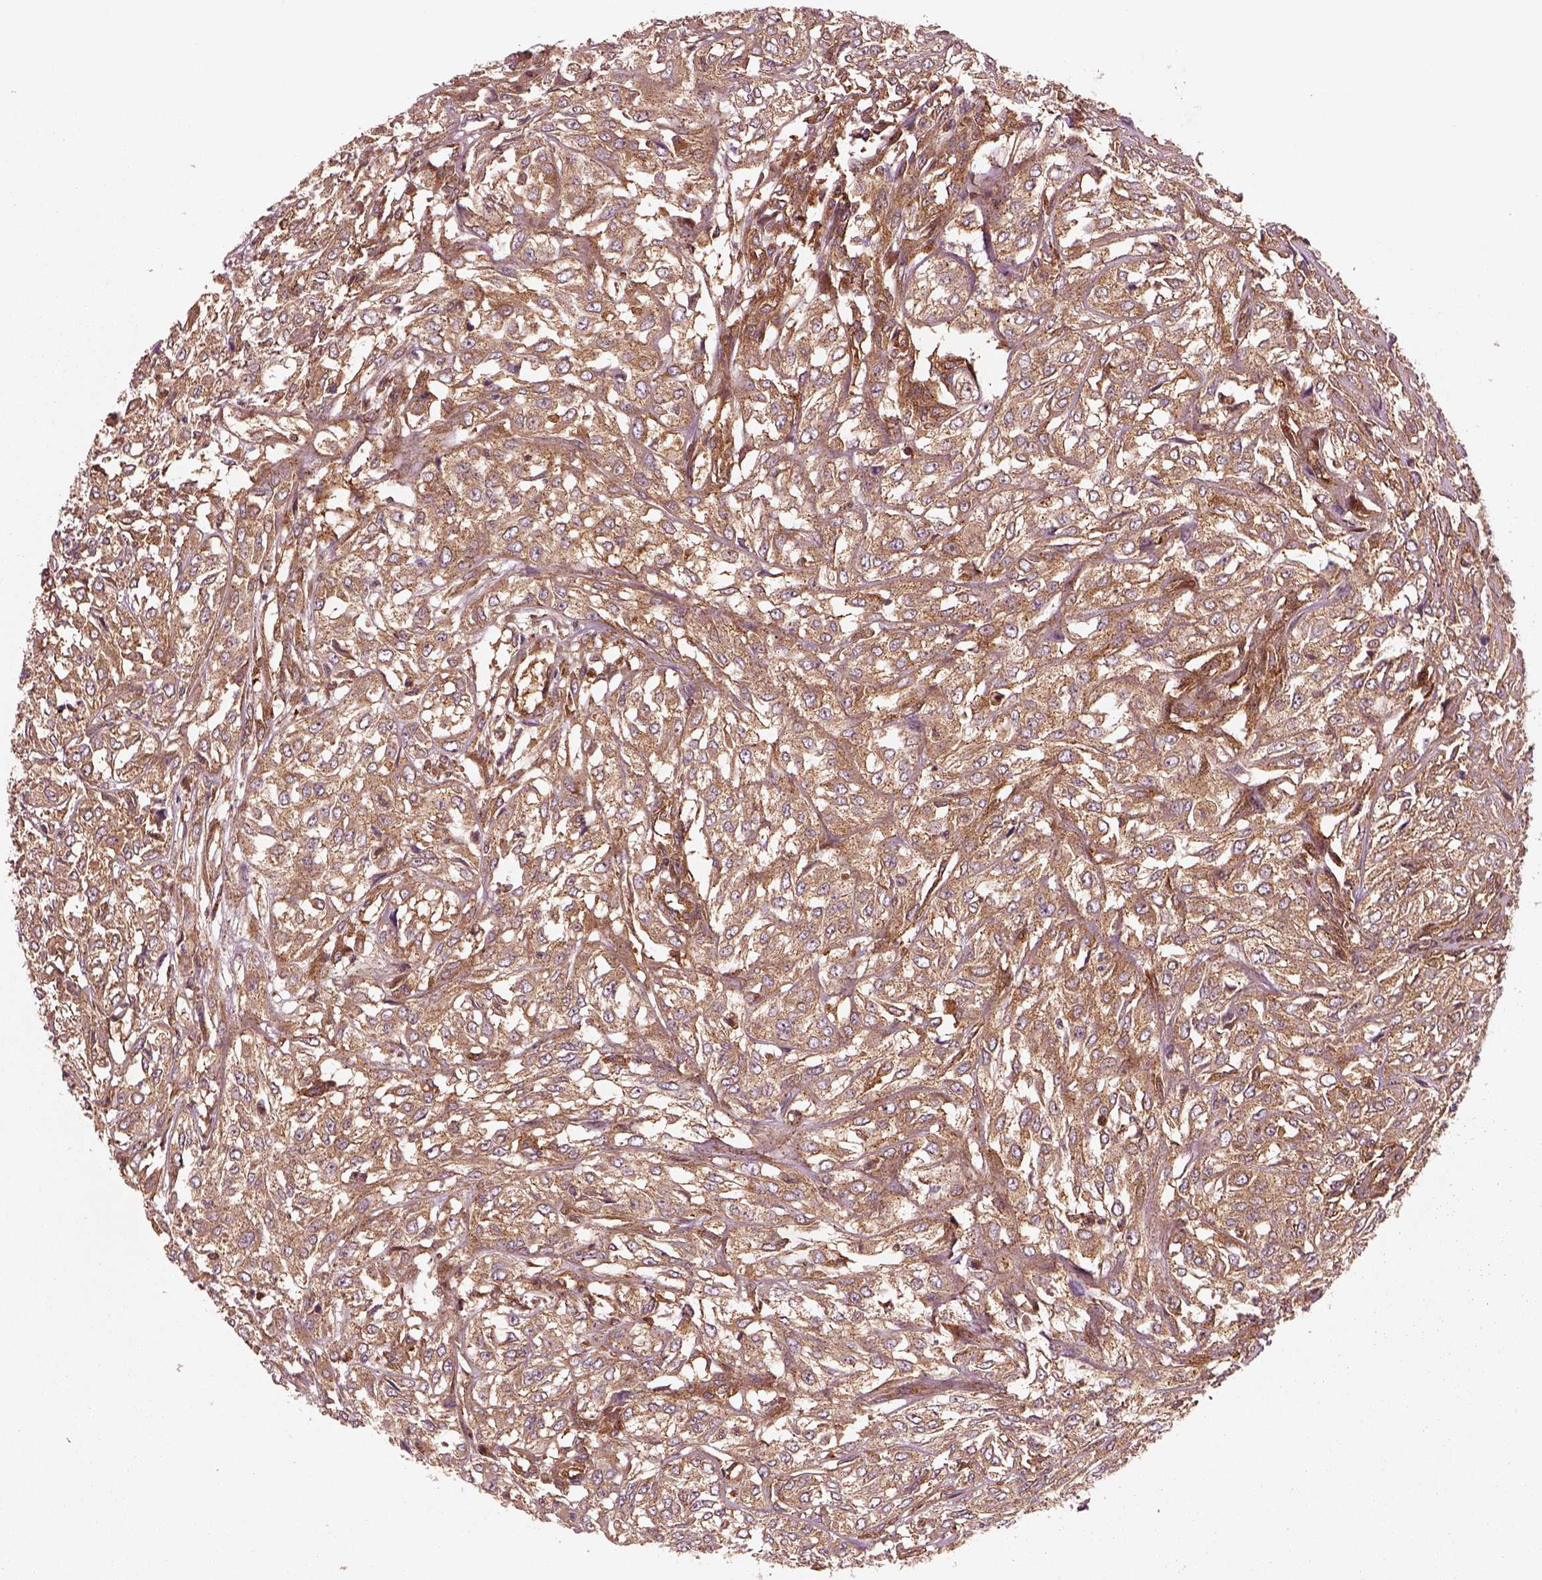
{"staining": {"intensity": "moderate", "quantity": ">75%", "location": "cytoplasmic/membranous"}, "tissue": "urothelial cancer", "cell_type": "Tumor cells", "image_type": "cancer", "snomed": [{"axis": "morphology", "description": "Urothelial carcinoma, High grade"}, {"axis": "topography", "description": "Urinary bladder"}], "caption": "IHC photomicrograph of urothelial cancer stained for a protein (brown), which displays medium levels of moderate cytoplasmic/membranous staining in about >75% of tumor cells.", "gene": "WASHC2A", "patient": {"sex": "male", "age": 67}}